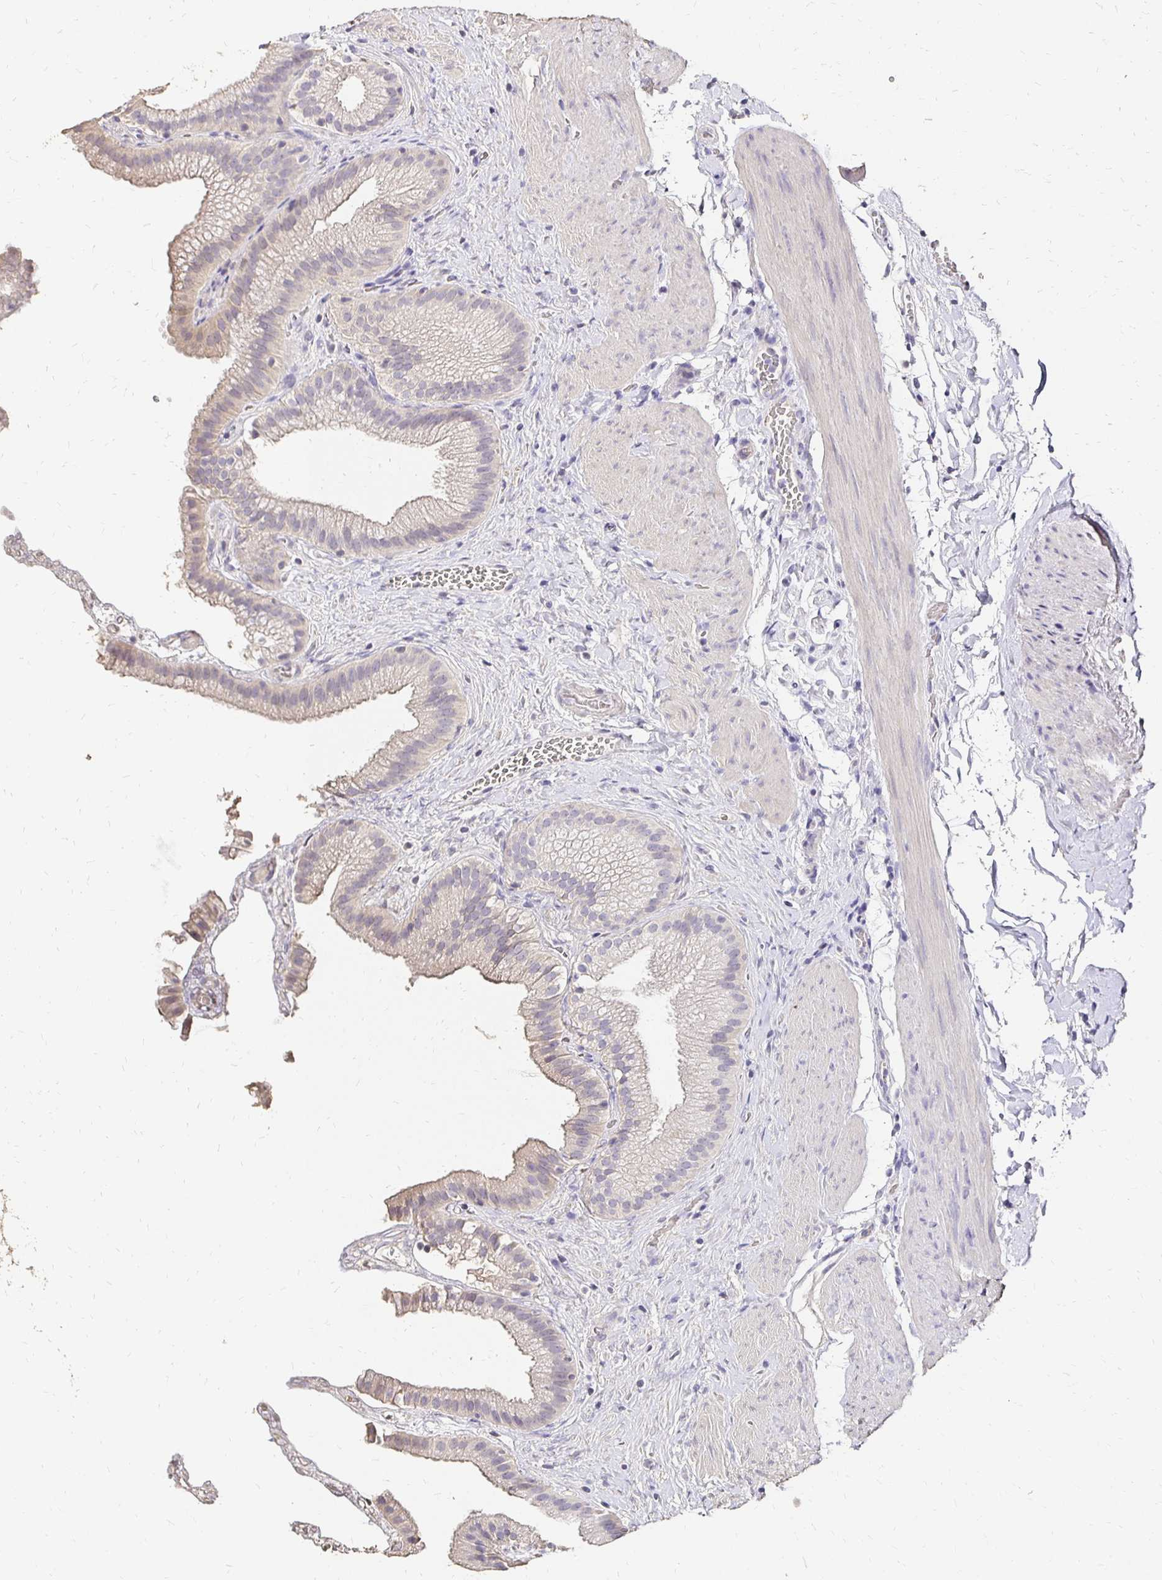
{"staining": {"intensity": "weak", "quantity": "25%-75%", "location": "cytoplasmic/membranous"}, "tissue": "gallbladder", "cell_type": "Glandular cells", "image_type": "normal", "snomed": [{"axis": "morphology", "description": "Normal tissue, NOS"}, {"axis": "topography", "description": "Gallbladder"}], "caption": "Normal gallbladder exhibits weak cytoplasmic/membranous staining in approximately 25%-75% of glandular cells, visualized by immunohistochemistry.", "gene": "UGT1A6", "patient": {"sex": "female", "age": 63}}